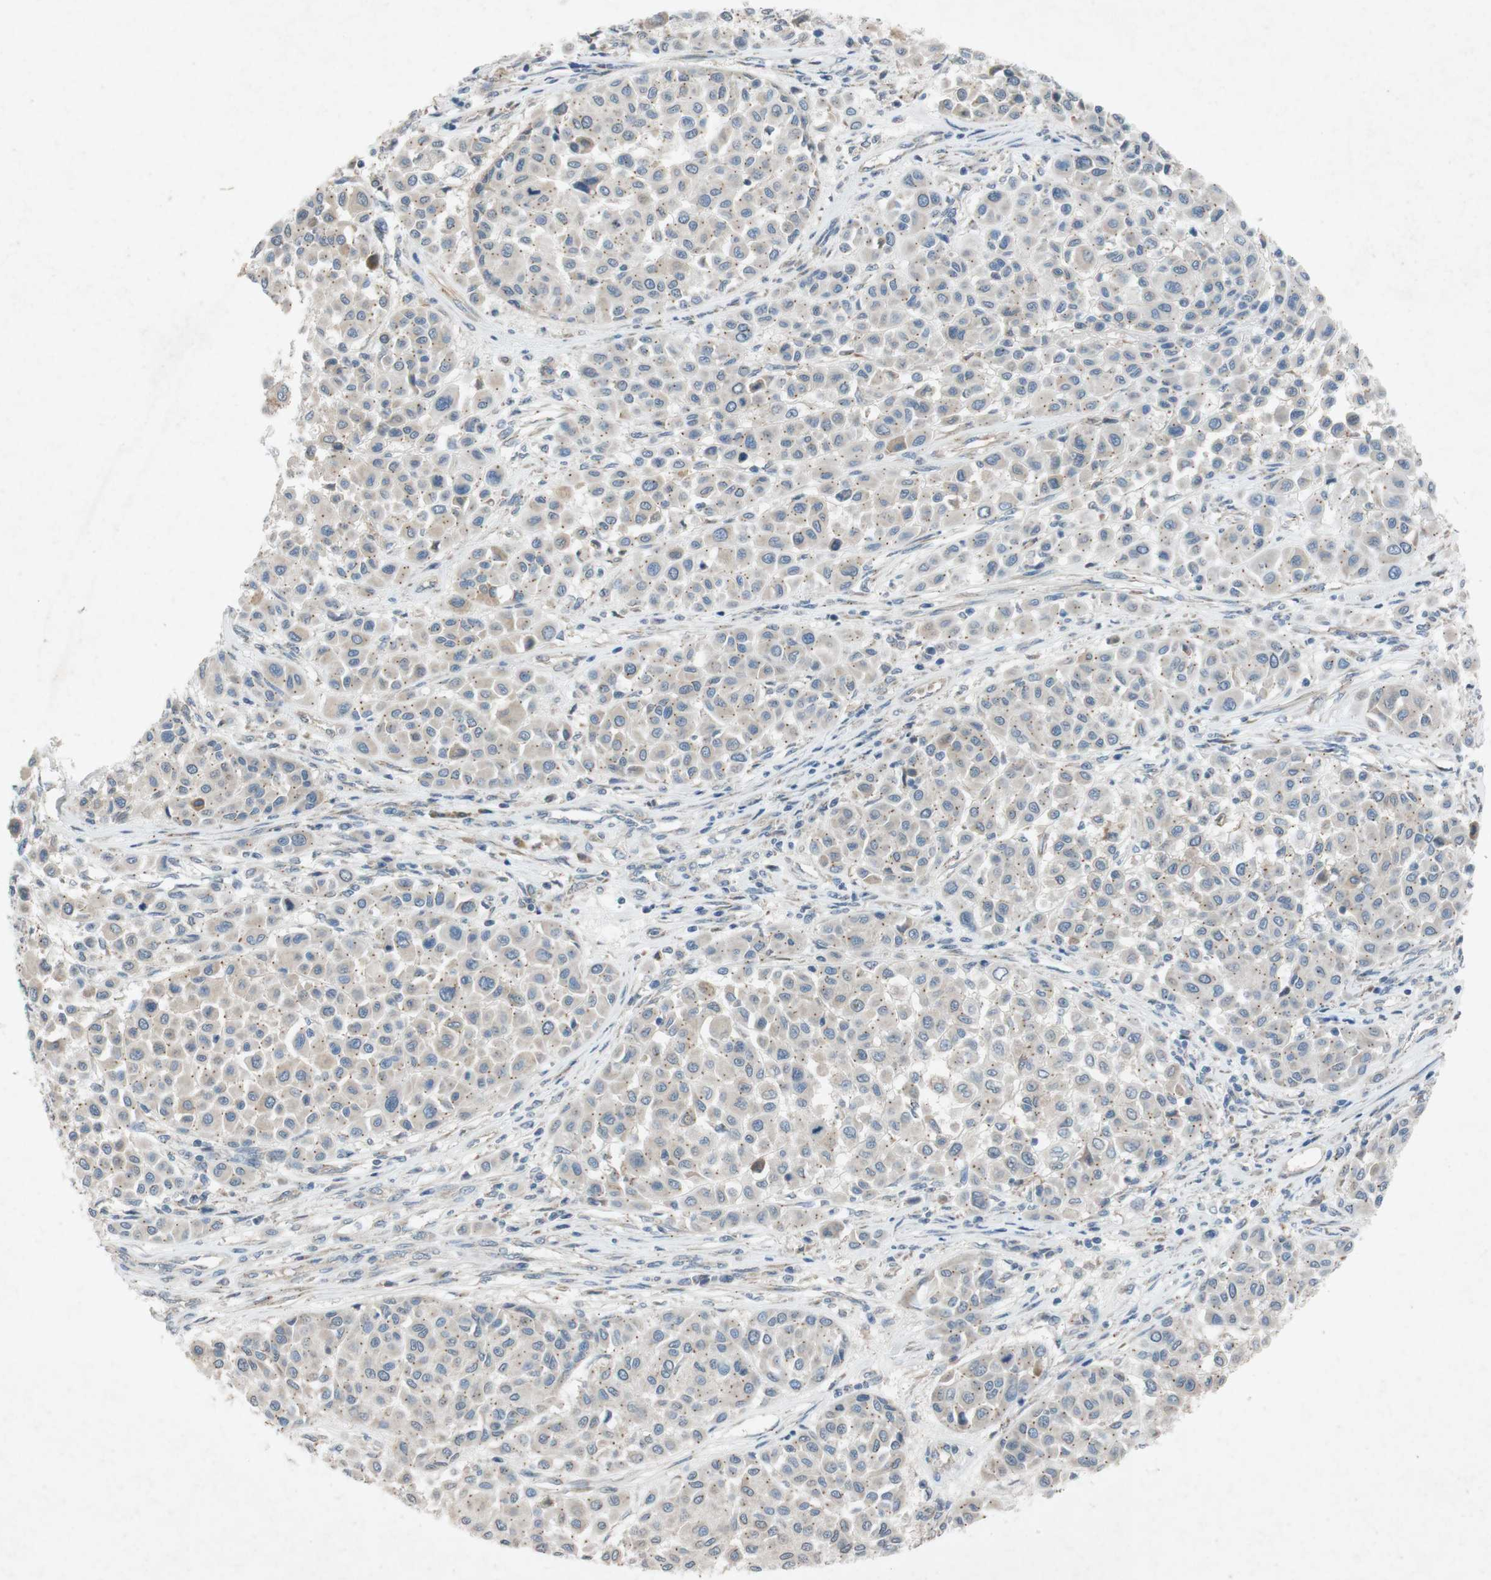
{"staining": {"intensity": "weak", "quantity": "25%-75%", "location": "cytoplasmic/membranous"}, "tissue": "melanoma", "cell_type": "Tumor cells", "image_type": "cancer", "snomed": [{"axis": "morphology", "description": "Malignant melanoma, Metastatic site"}, {"axis": "topography", "description": "Soft tissue"}], "caption": "Immunohistochemical staining of human malignant melanoma (metastatic site) displays low levels of weak cytoplasmic/membranous protein positivity in approximately 25%-75% of tumor cells. (Brightfield microscopy of DAB IHC at high magnification).", "gene": "ADD2", "patient": {"sex": "male", "age": 41}}